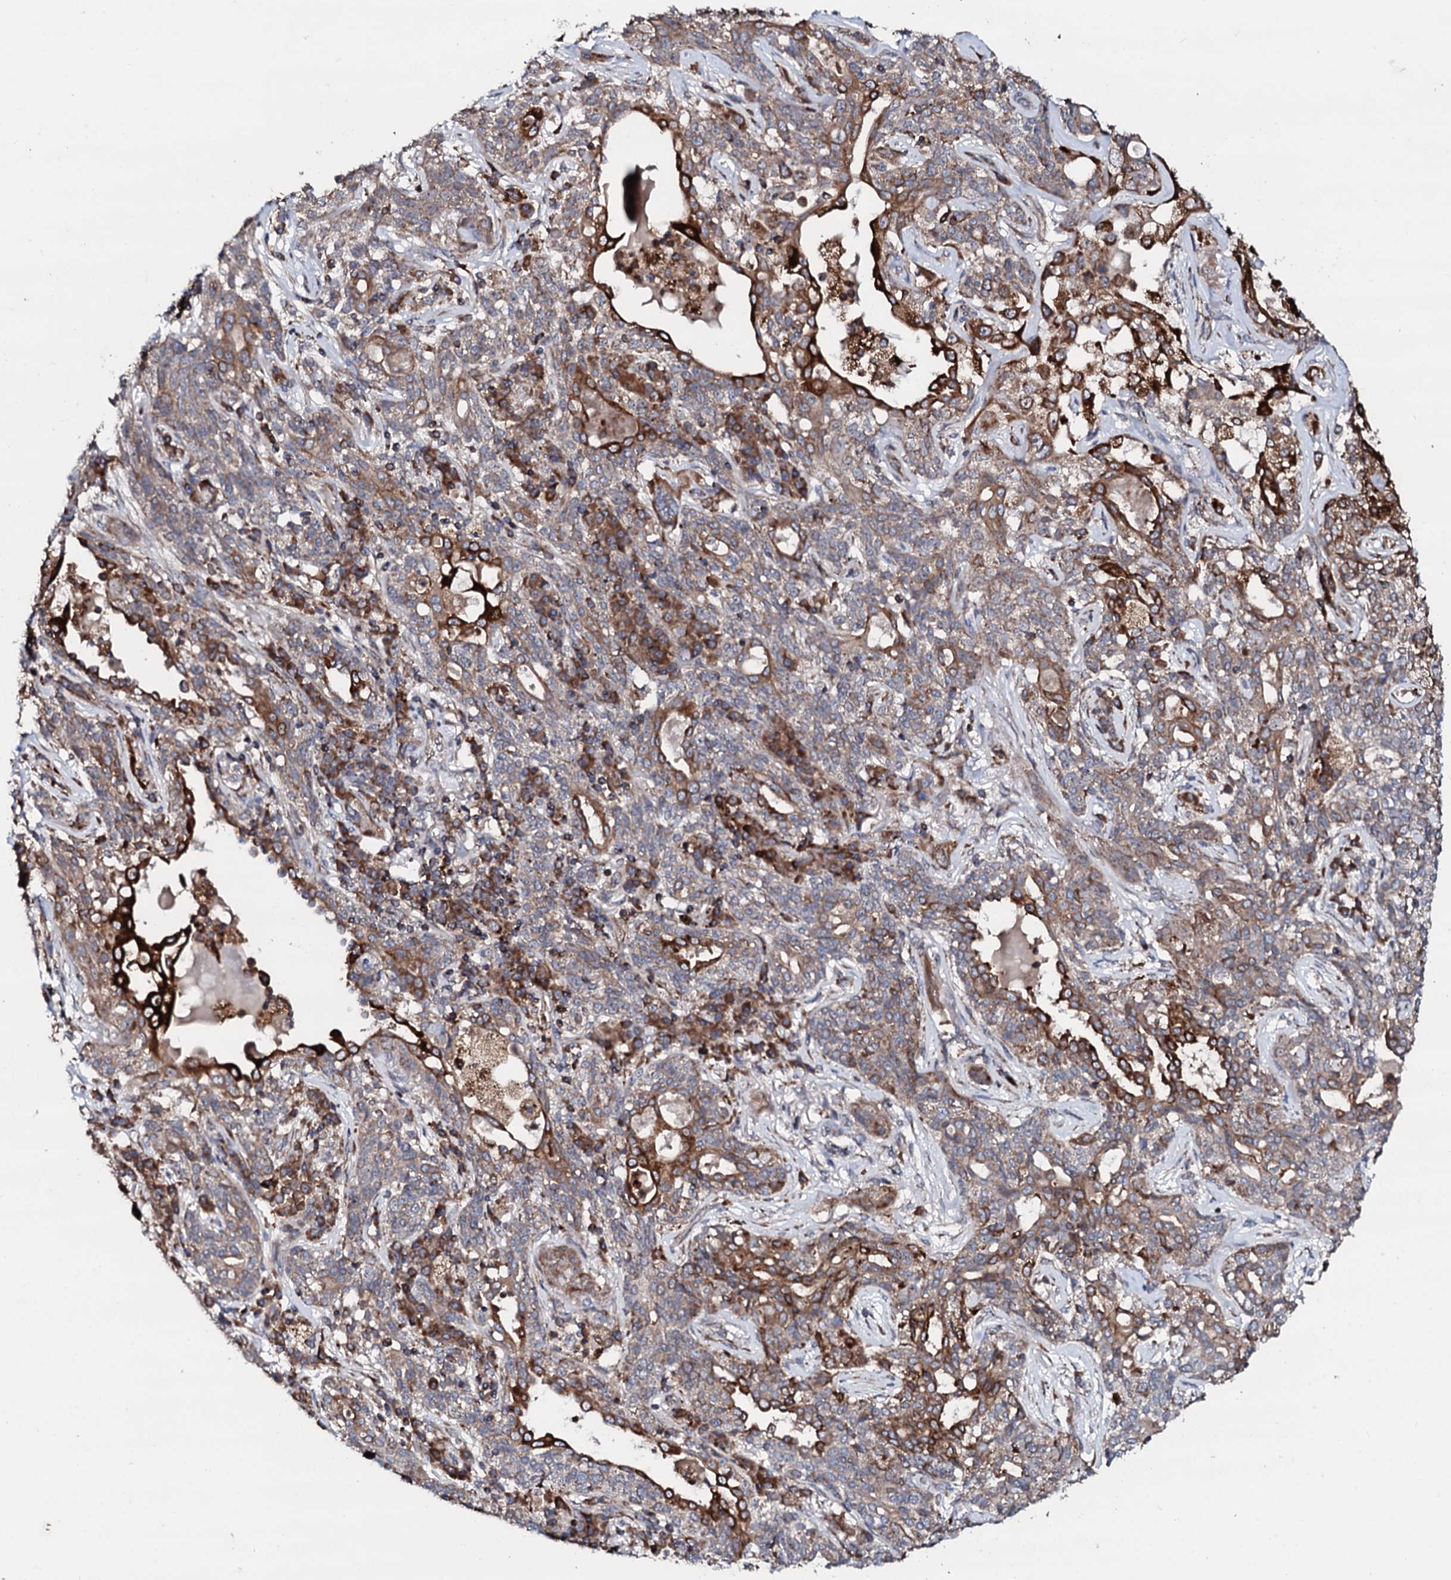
{"staining": {"intensity": "strong", "quantity": "25%-75%", "location": "cytoplasmic/membranous"}, "tissue": "lung cancer", "cell_type": "Tumor cells", "image_type": "cancer", "snomed": [{"axis": "morphology", "description": "Squamous cell carcinoma, NOS"}, {"axis": "topography", "description": "Lung"}], "caption": "This micrograph demonstrates immunohistochemistry (IHC) staining of human lung cancer, with high strong cytoplasmic/membranous expression in about 25%-75% of tumor cells.", "gene": "SDHAF2", "patient": {"sex": "female", "age": 70}}